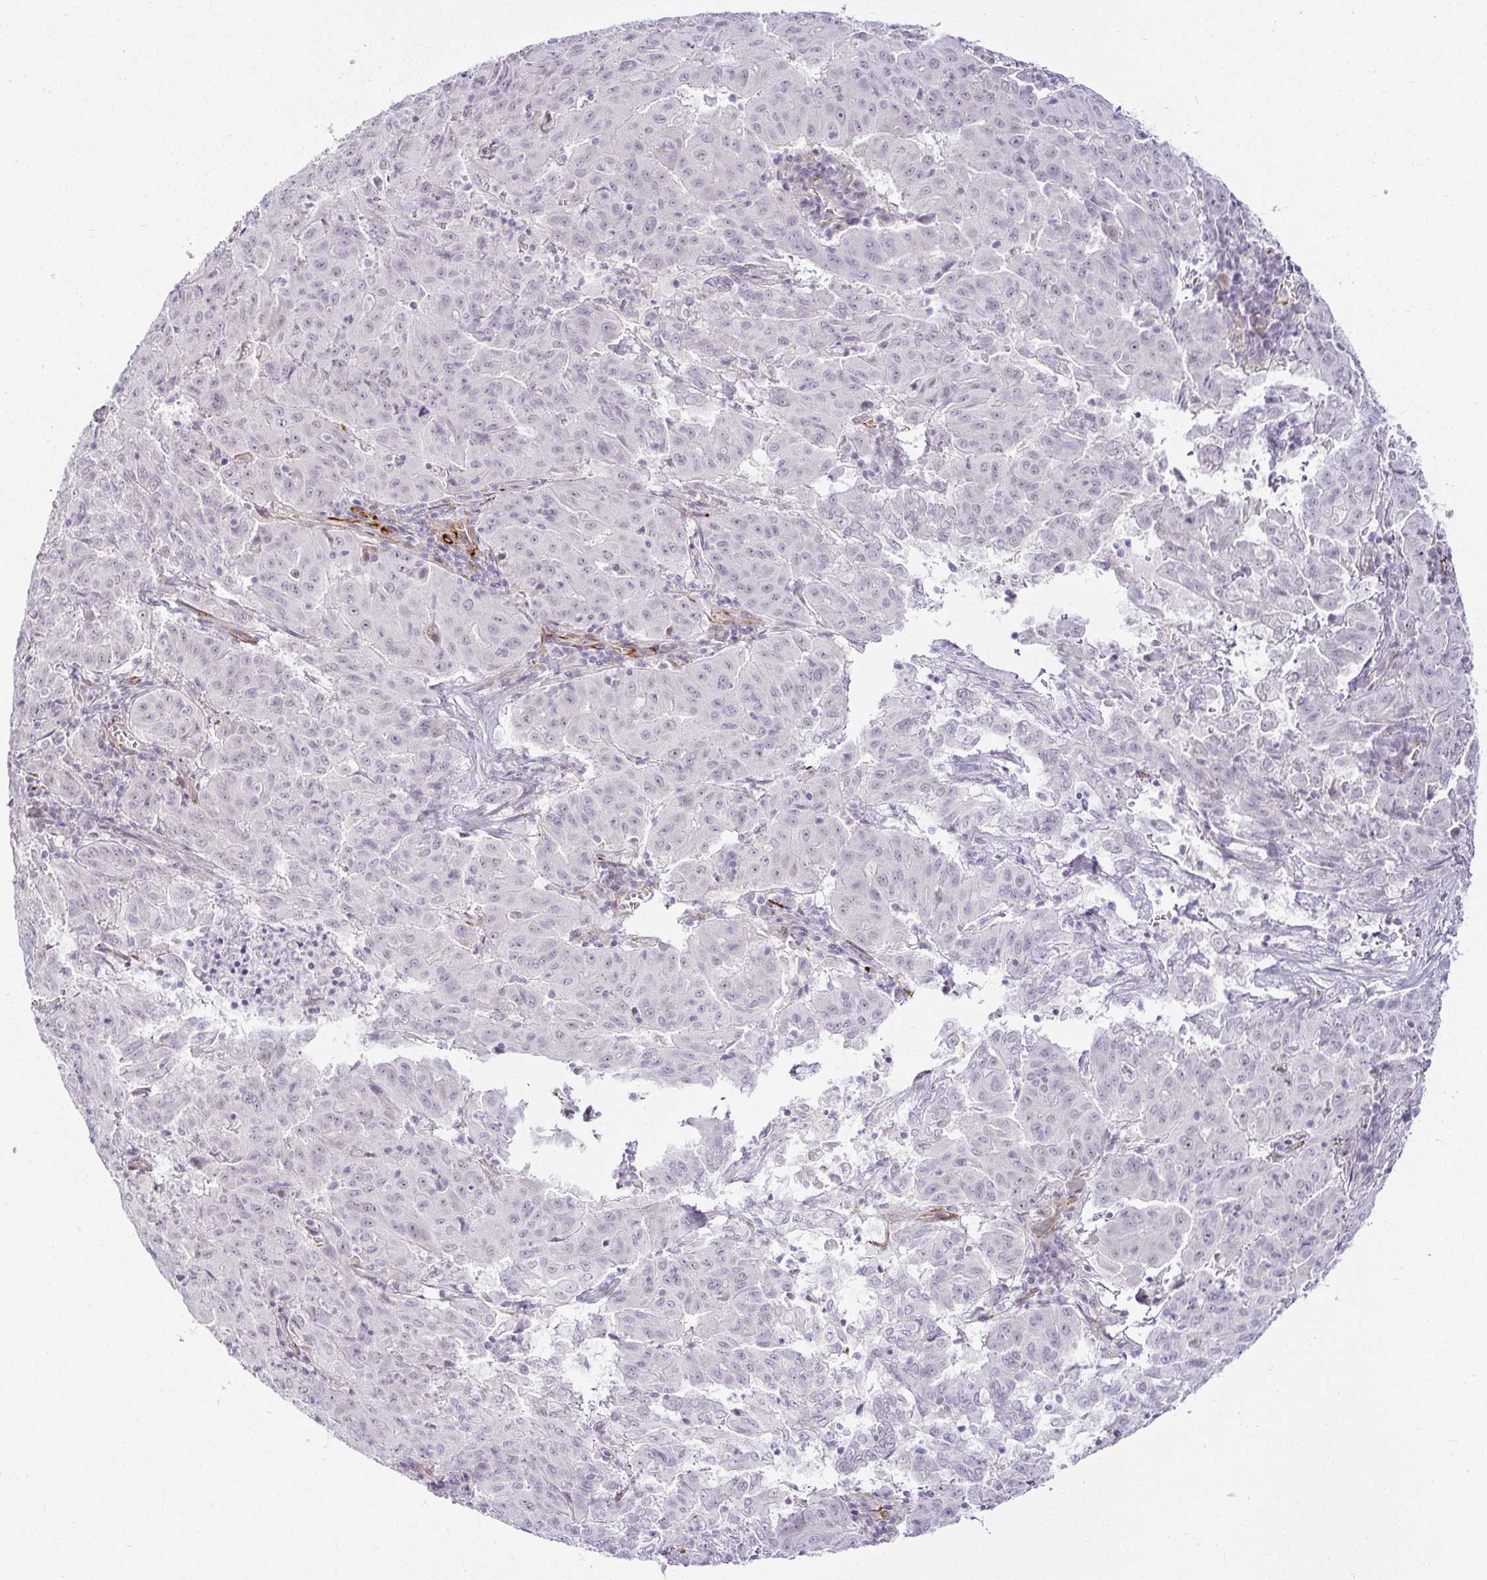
{"staining": {"intensity": "negative", "quantity": "none", "location": "none"}, "tissue": "pancreatic cancer", "cell_type": "Tumor cells", "image_type": "cancer", "snomed": [{"axis": "morphology", "description": "Adenocarcinoma, NOS"}, {"axis": "topography", "description": "Pancreas"}], "caption": "Immunohistochemistry (IHC) of human adenocarcinoma (pancreatic) shows no staining in tumor cells. (DAB (3,3'-diaminobenzidine) immunohistochemistry (IHC), high magnification).", "gene": "ACAN", "patient": {"sex": "male", "age": 63}}